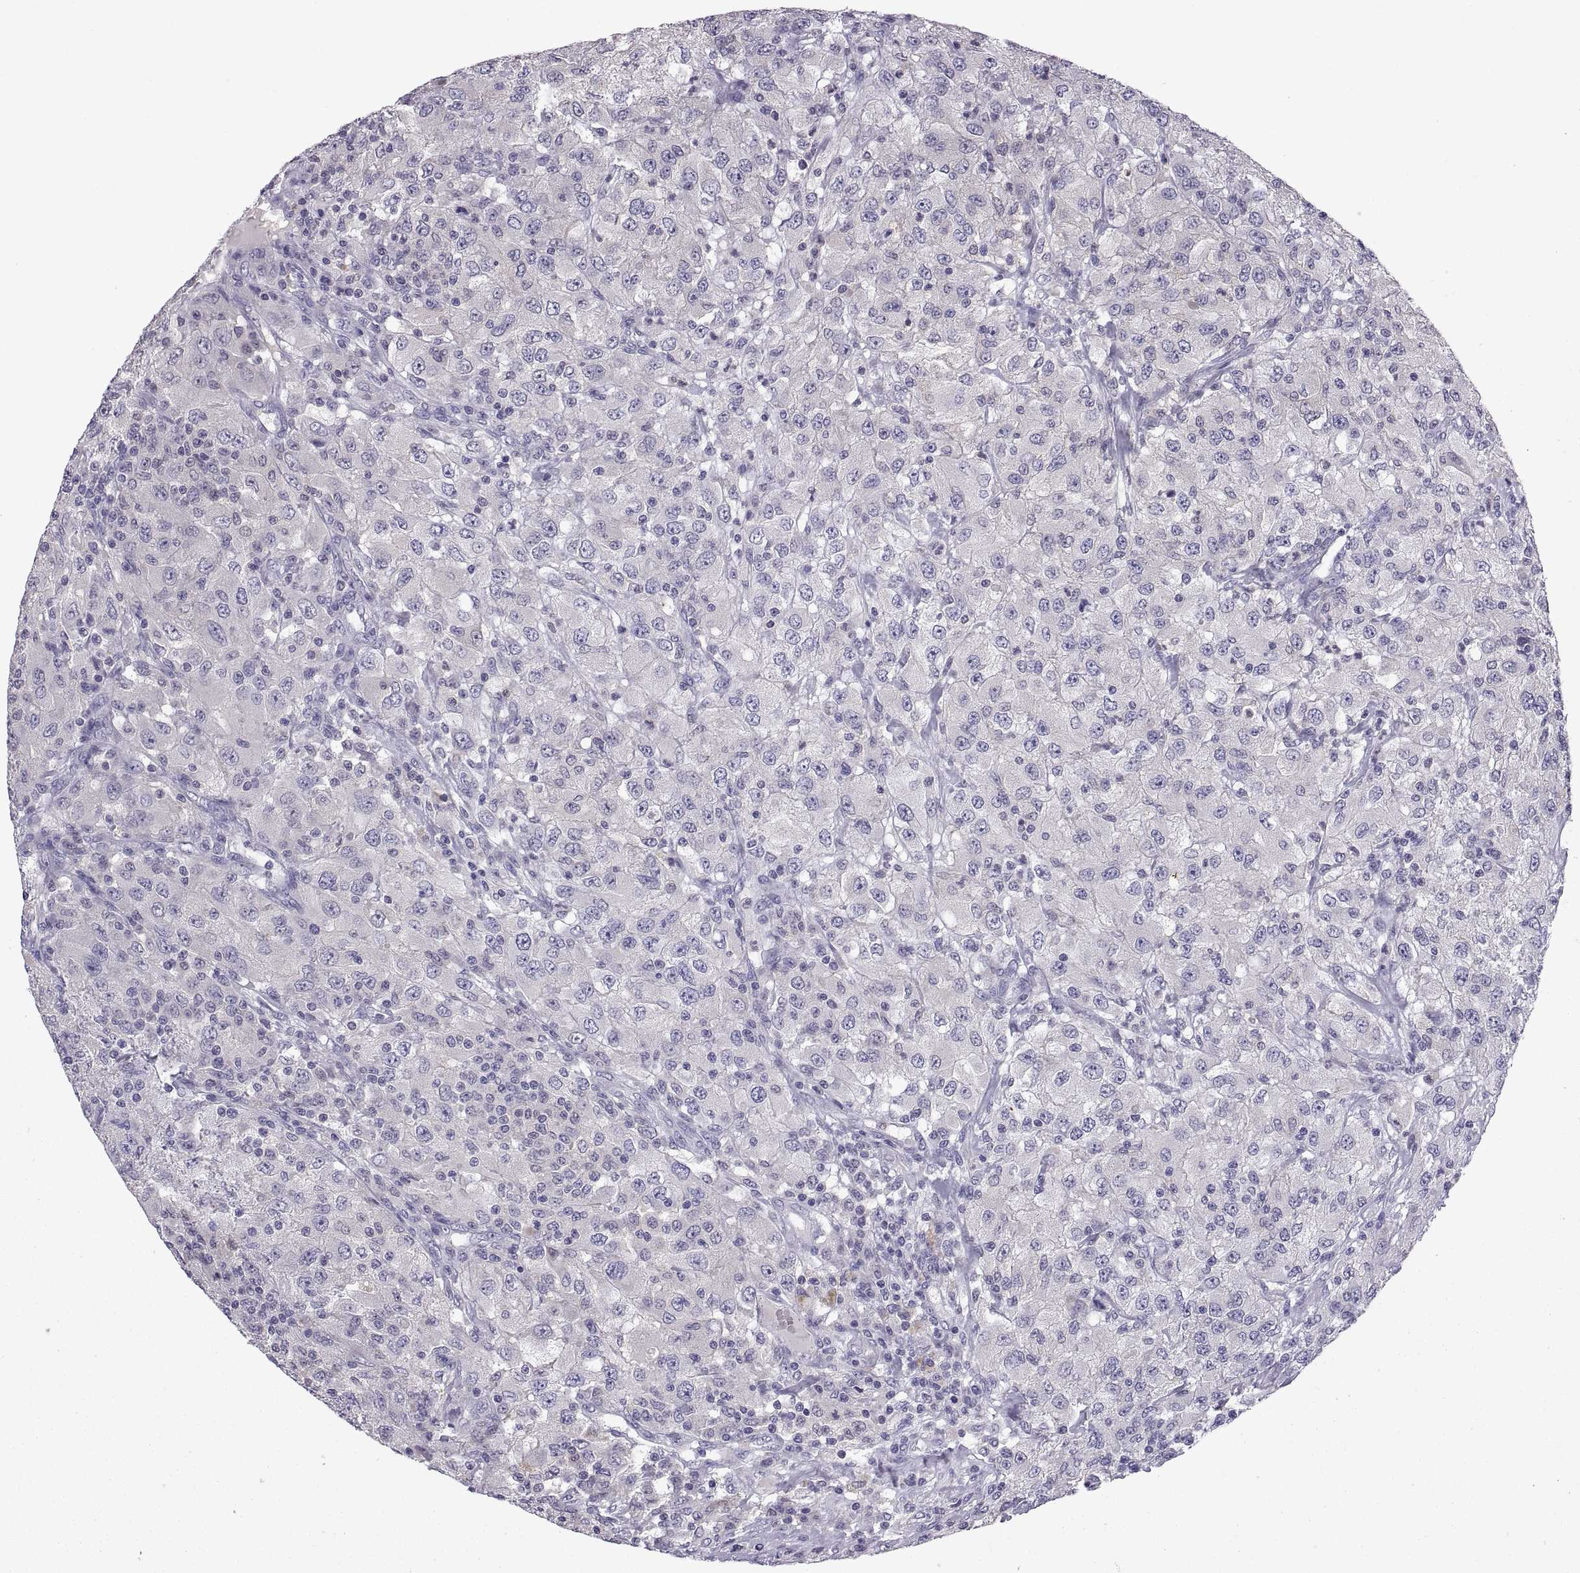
{"staining": {"intensity": "negative", "quantity": "none", "location": "none"}, "tissue": "renal cancer", "cell_type": "Tumor cells", "image_type": "cancer", "snomed": [{"axis": "morphology", "description": "Adenocarcinoma, NOS"}, {"axis": "topography", "description": "Kidney"}], "caption": "There is no significant positivity in tumor cells of renal adenocarcinoma. The staining is performed using DAB brown chromogen with nuclei counter-stained in using hematoxylin.", "gene": "FGF9", "patient": {"sex": "female", "age": 67}}